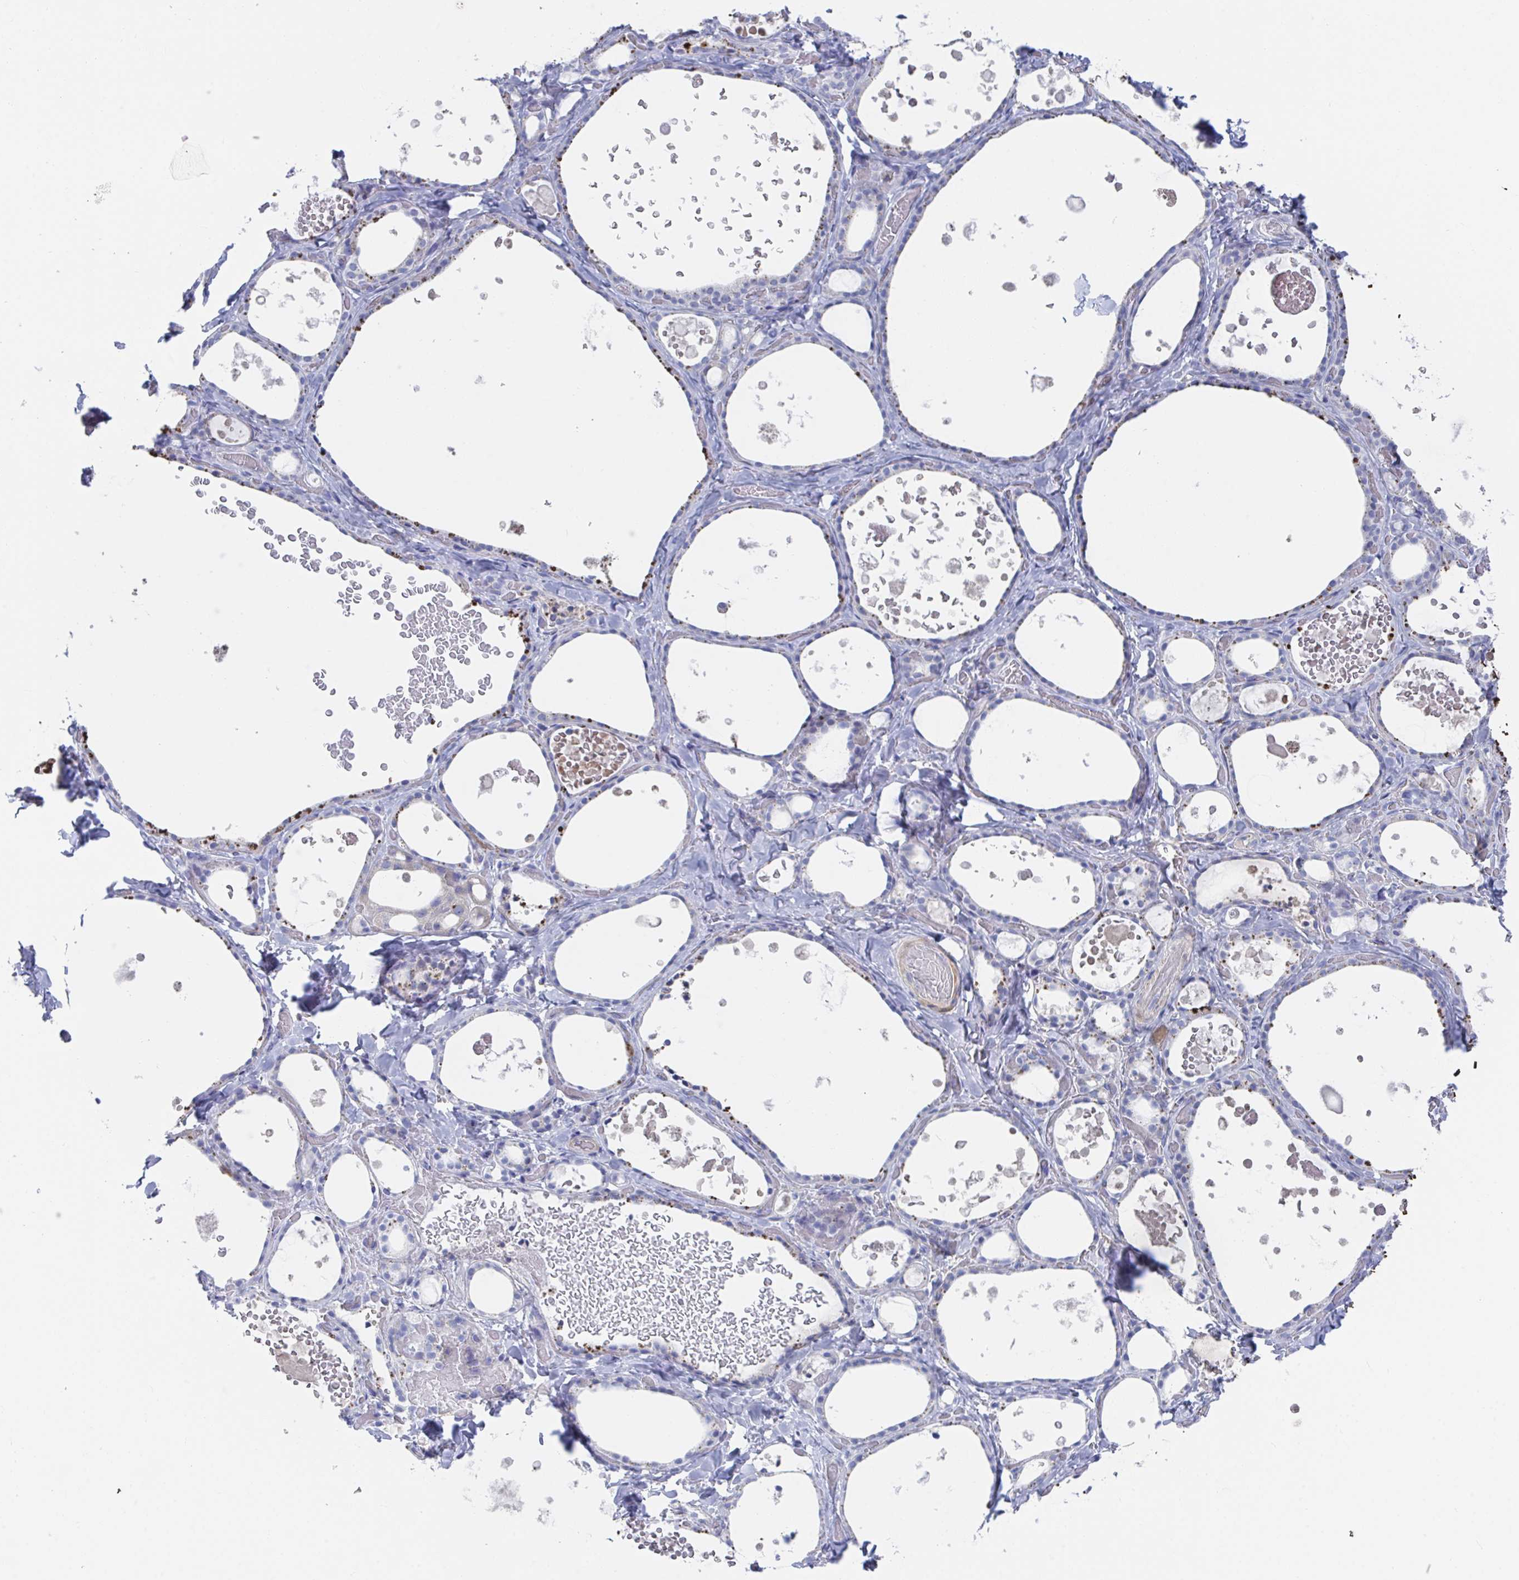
{"staining": {"intensity": "negative", "quantity": "none", "location": "none"}, "tissue": "thyroid gland", "cell_type": "Glandular cells", "image_type": "normal", "snomed": [{"axis": "morphology", "description": "Normal tissue, NOS"}, {"axis": "topography", "description": "Thyroid gland"}], "caption": "Thyroid gland was stained to show a protein in brown. There is no significant positivity in glandular cells.", "gene": "TNFAIP6", "patient": {"sex": "female", "age": 56}}